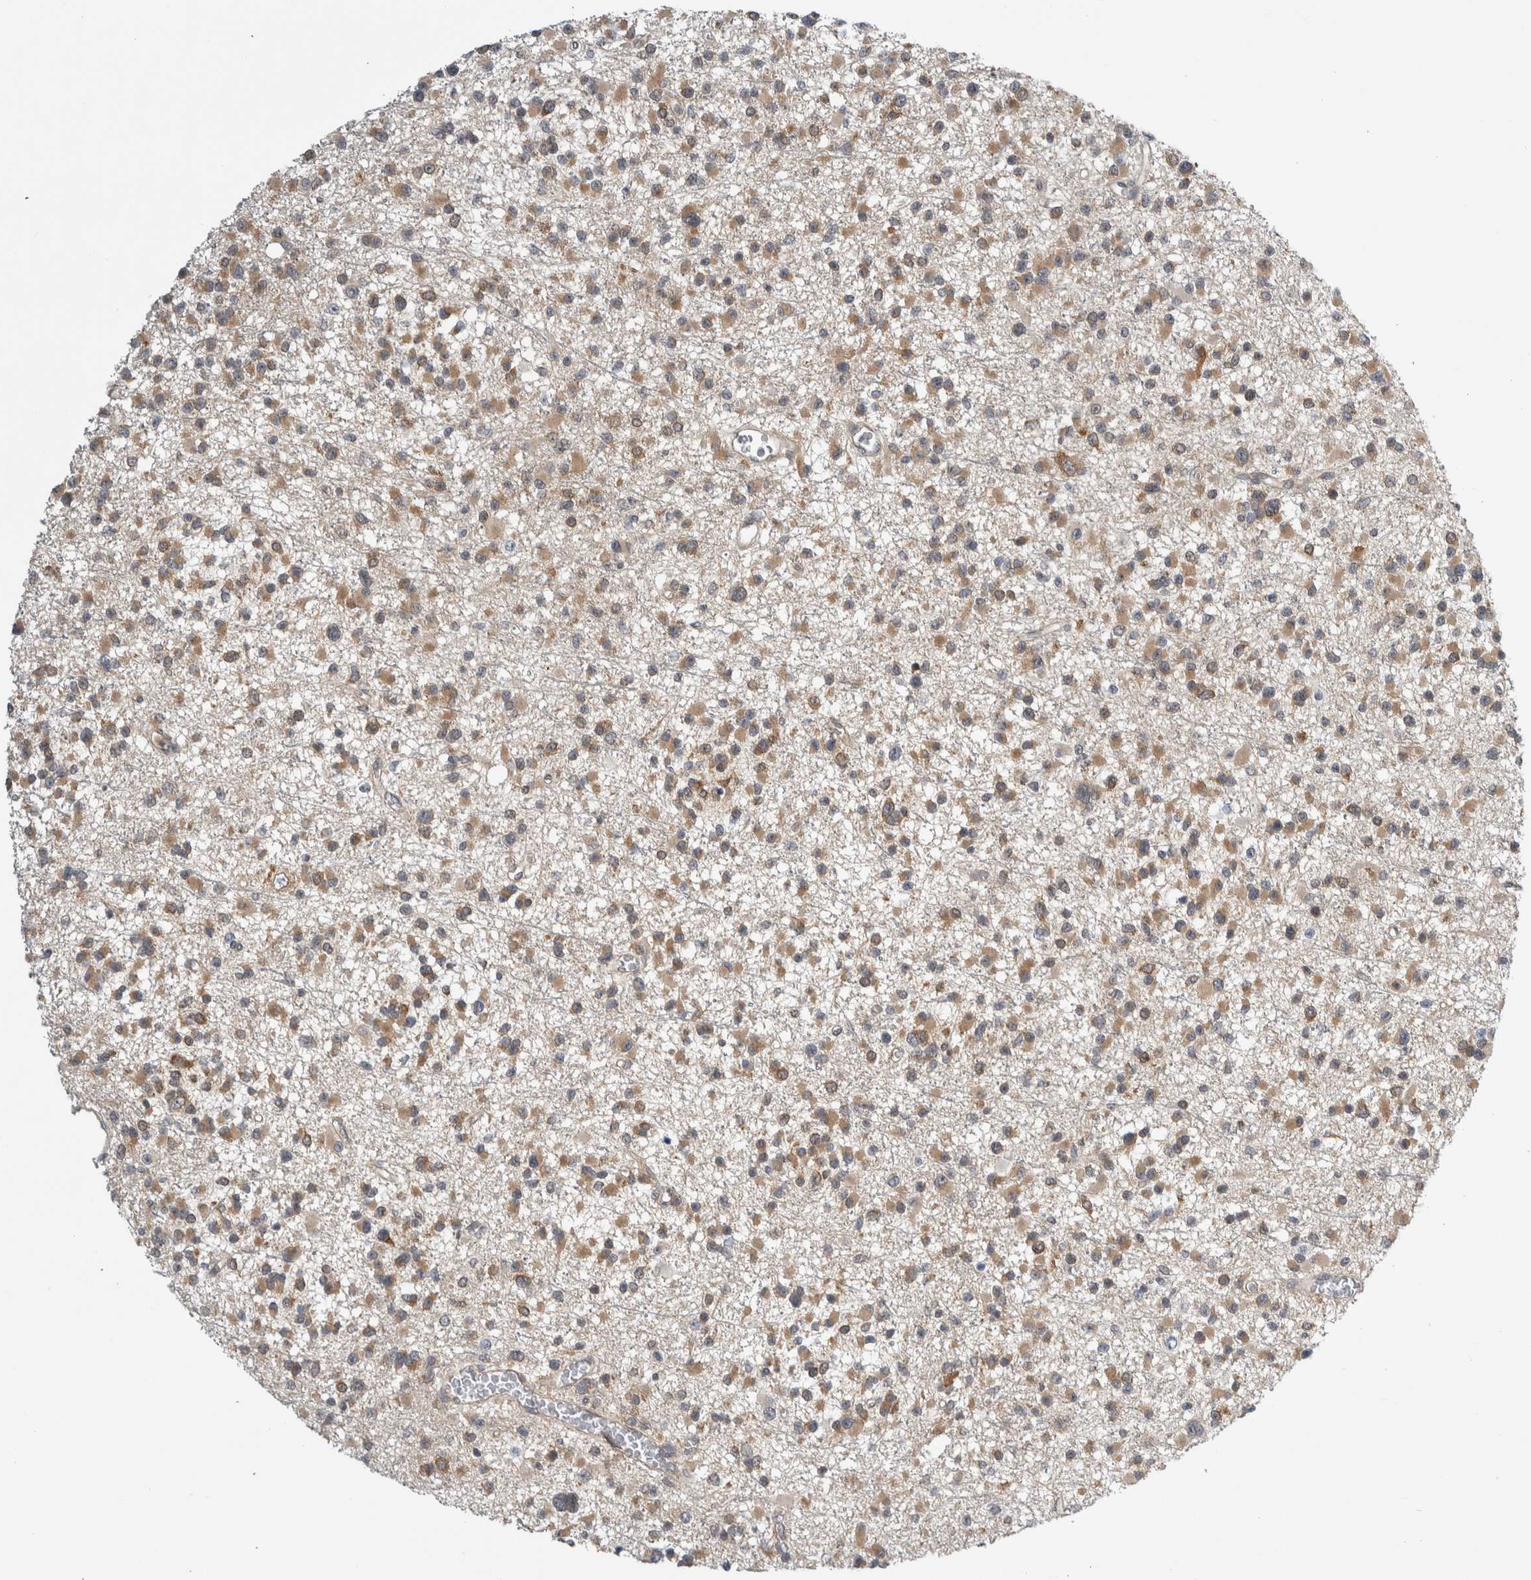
{"staining": {"intensity": "moderate", "quantity": ">75%", "location": "cytoplasmic/membranous"}, "tissue": "glioma", "cell_type": "Tumor cells", "image_type": "cancer", "snomed": [{"axis": "morphology", "description": "Glioma, malignant, Low grade"}, {"axis": "topography", "description": "Brain"}], "caption": "An image of glioma stained for a protein displays moderate cytoplasmic/membranous brown staining in tumor cells.", "gene": "CCDC43", "patient": {"sex": "female", "age": 22}}